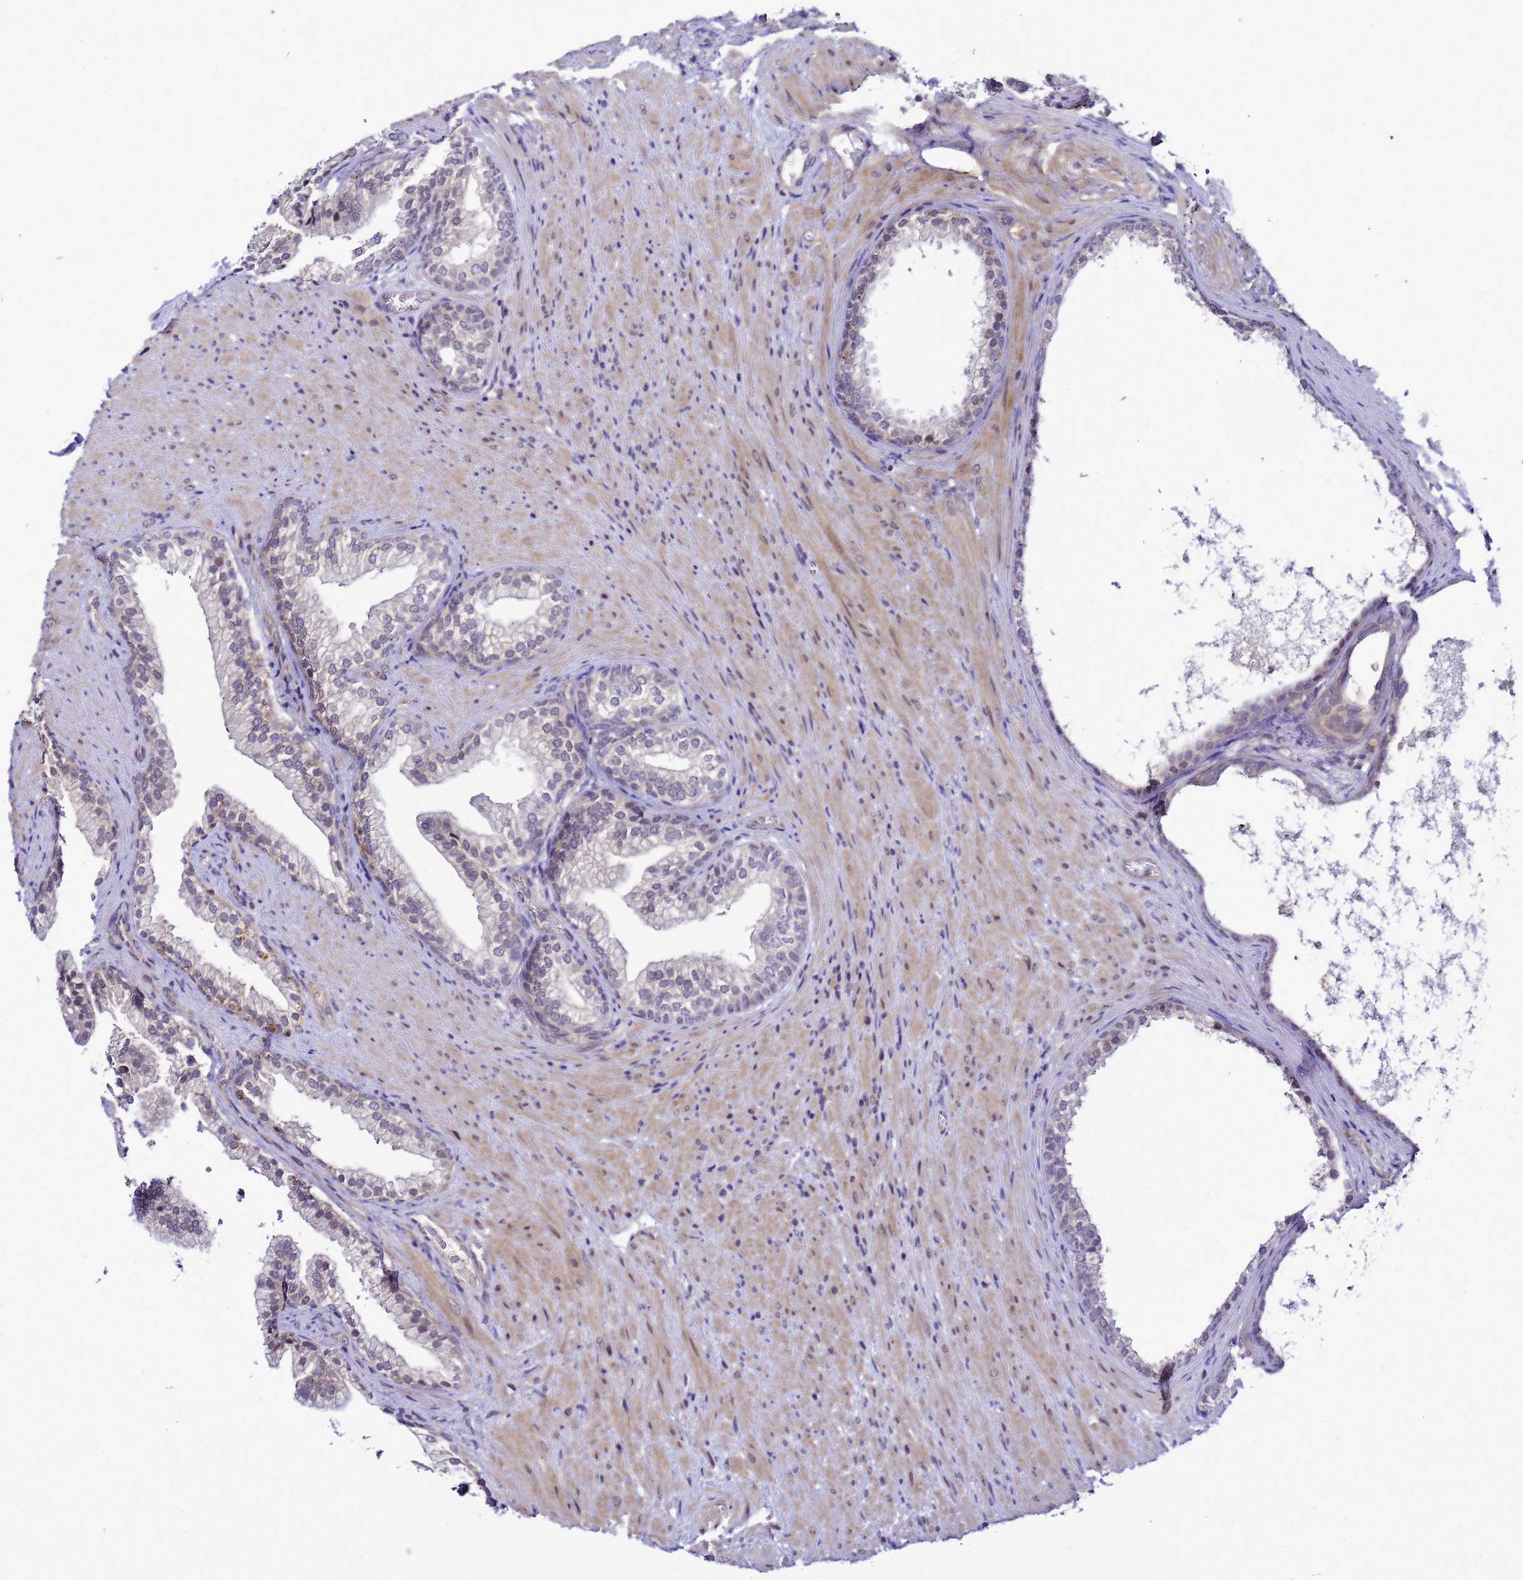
{"staining": {"intensity": "weak", "quantity": "25%-75%", "location": "cytoplasmic/membranous"}, "tissue": "prostate", "cell_type": "Glandular cells", "image_type": "normal", "snomed": [{"axis": "morphology", "description": "Normal tissue, NOS"}, {"axis": "topography", "description": "Prostate"}], "caption": "A brown stain labels weak cytoplasmic/membranous staining of a protein in glandular cells of unremarkable prostate.", "gene": "SAT1", "patient": {"sex": "male", "age": 76}}